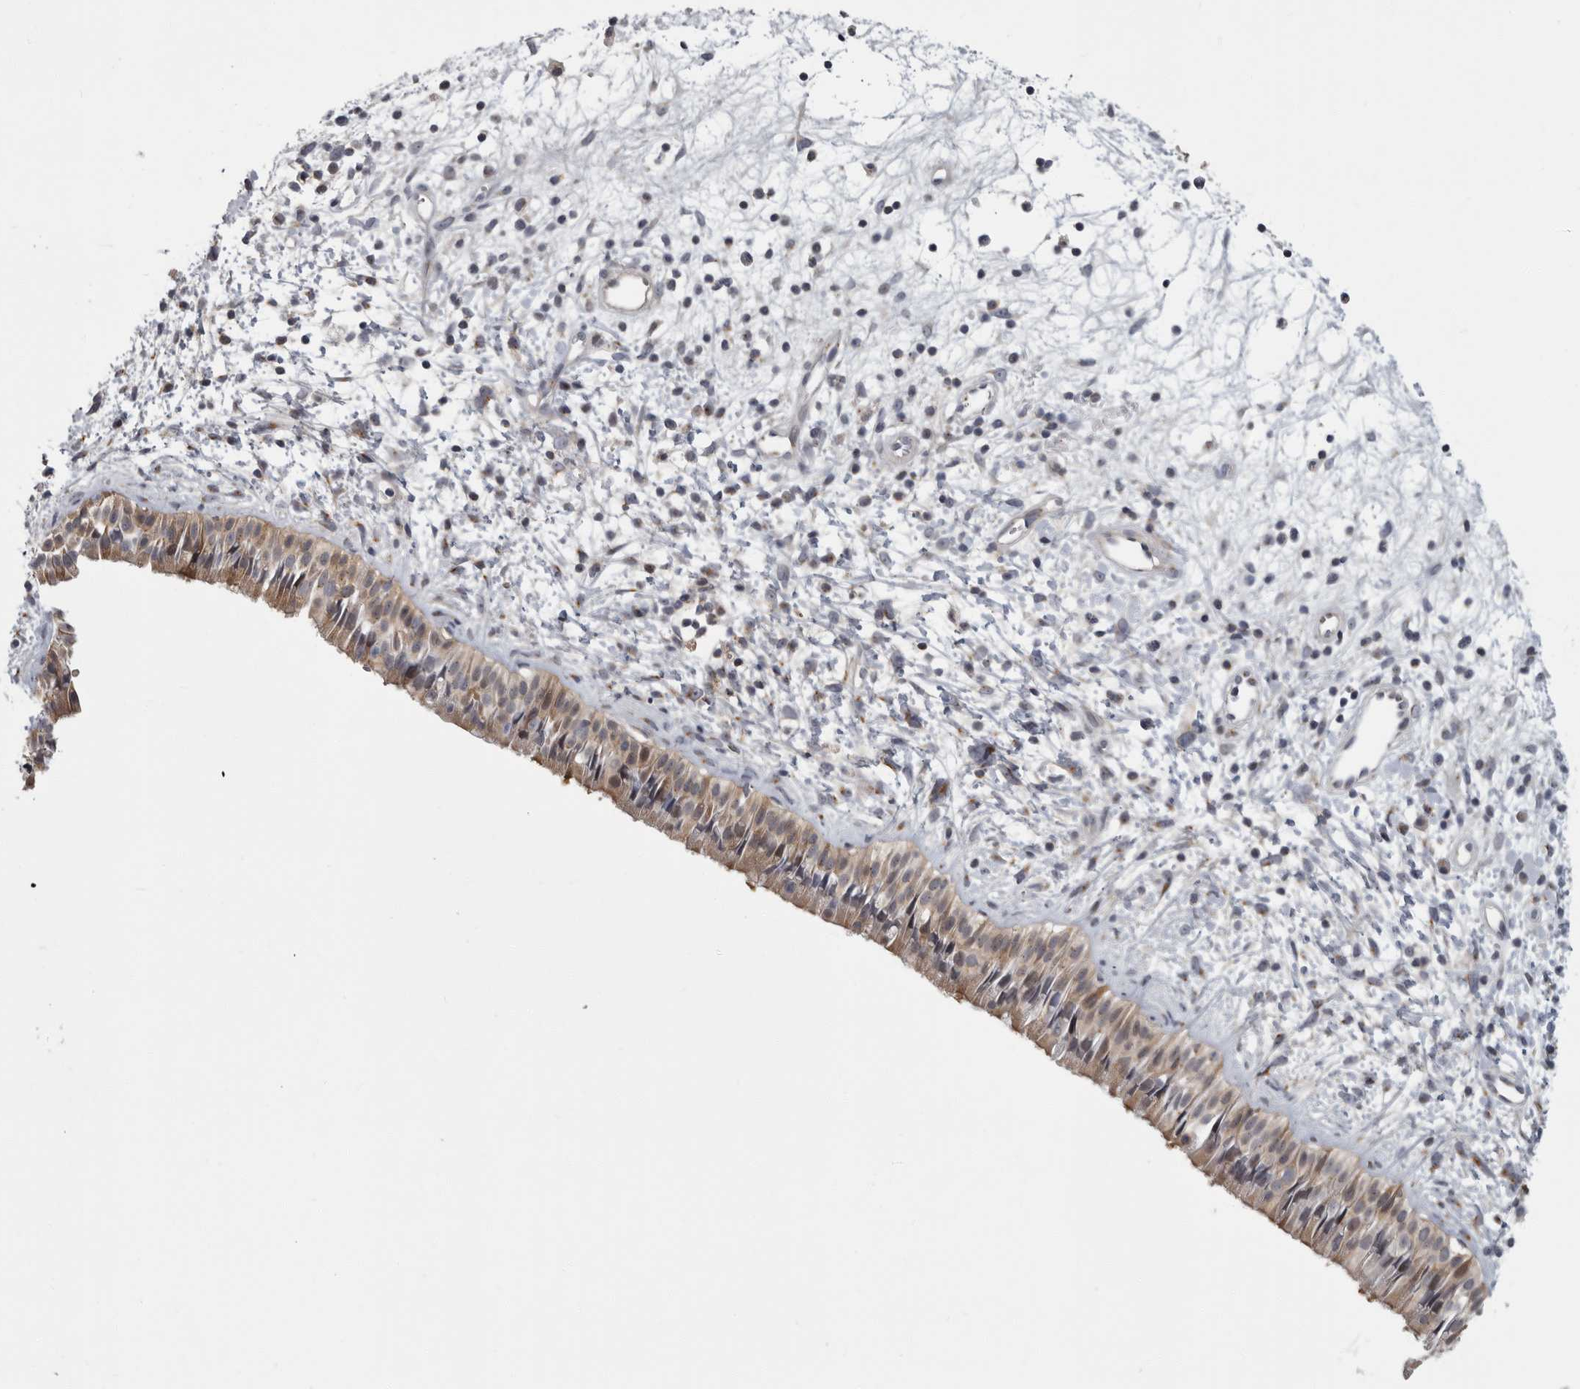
{"staining": {"intensity": "moderate", "quantity": ">75%", "location": "cytoplasmic/membranous"}, "tissue": "nasopharynx", "cell_type": "Respiratory epithelial cells", "image_type": "normal", "snomed": [{"axis": "morphology", "description": "Normal tissue, NOS"}, {"axis": "topography", "description": "Nasopharynx"}], "caption": "IHC of benign human nasopharynx displays medium levels of moderate cytoplasmic/membranous expression in about >75% of respiratory epithelial cells. Using DAB (3,3'-diaminobenzidine) (brown) and hematoxylin (blue) stains, captured at high magnification using brightfield microscopy.", "gene": "PDE7A", "patient": {"sex": "male", "age": 22}}